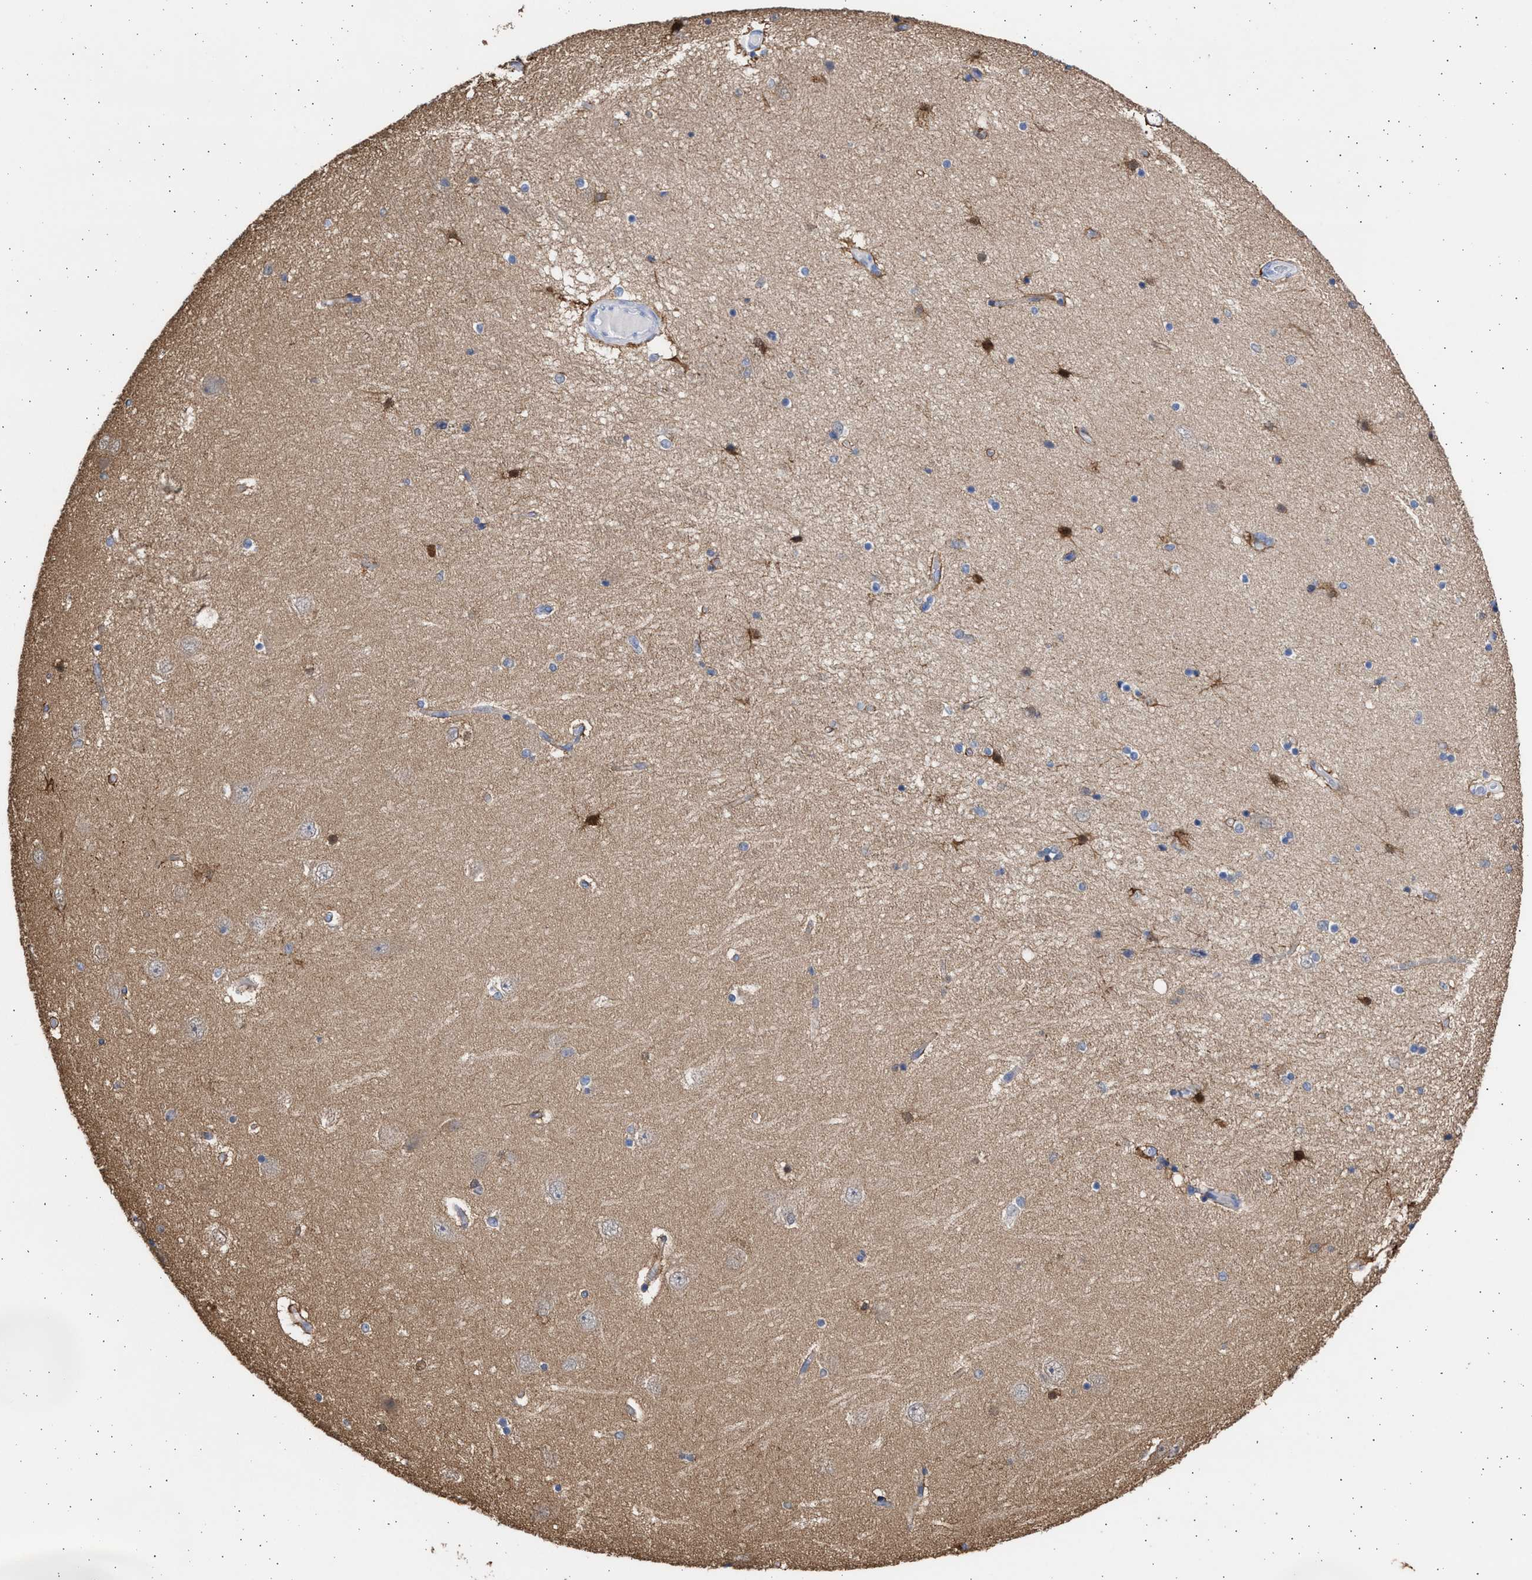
{"staining": {"intensity": "strong", "quantity": "<25%", "location": "cytoplasmic/membranous"}, "tissue": "hippocampus", "cell_type": "Glial cells", "image_type": "normal", "snomed": [{"axis": "morphology", "description": "Normal tissue, NOS"}, {"axis": "topography", "description": "Hippocampus"}], "caption": "The histopathology image reveals a brown stain indicating the presence of a protein in the cytoplasmic/membranous of glial cells in hippocampus. Ihc stains the protein of interest in brown and the nuclei are stained blue.", "gene": "ALDOC", "patient": {"sex": "female", "age": 54}}